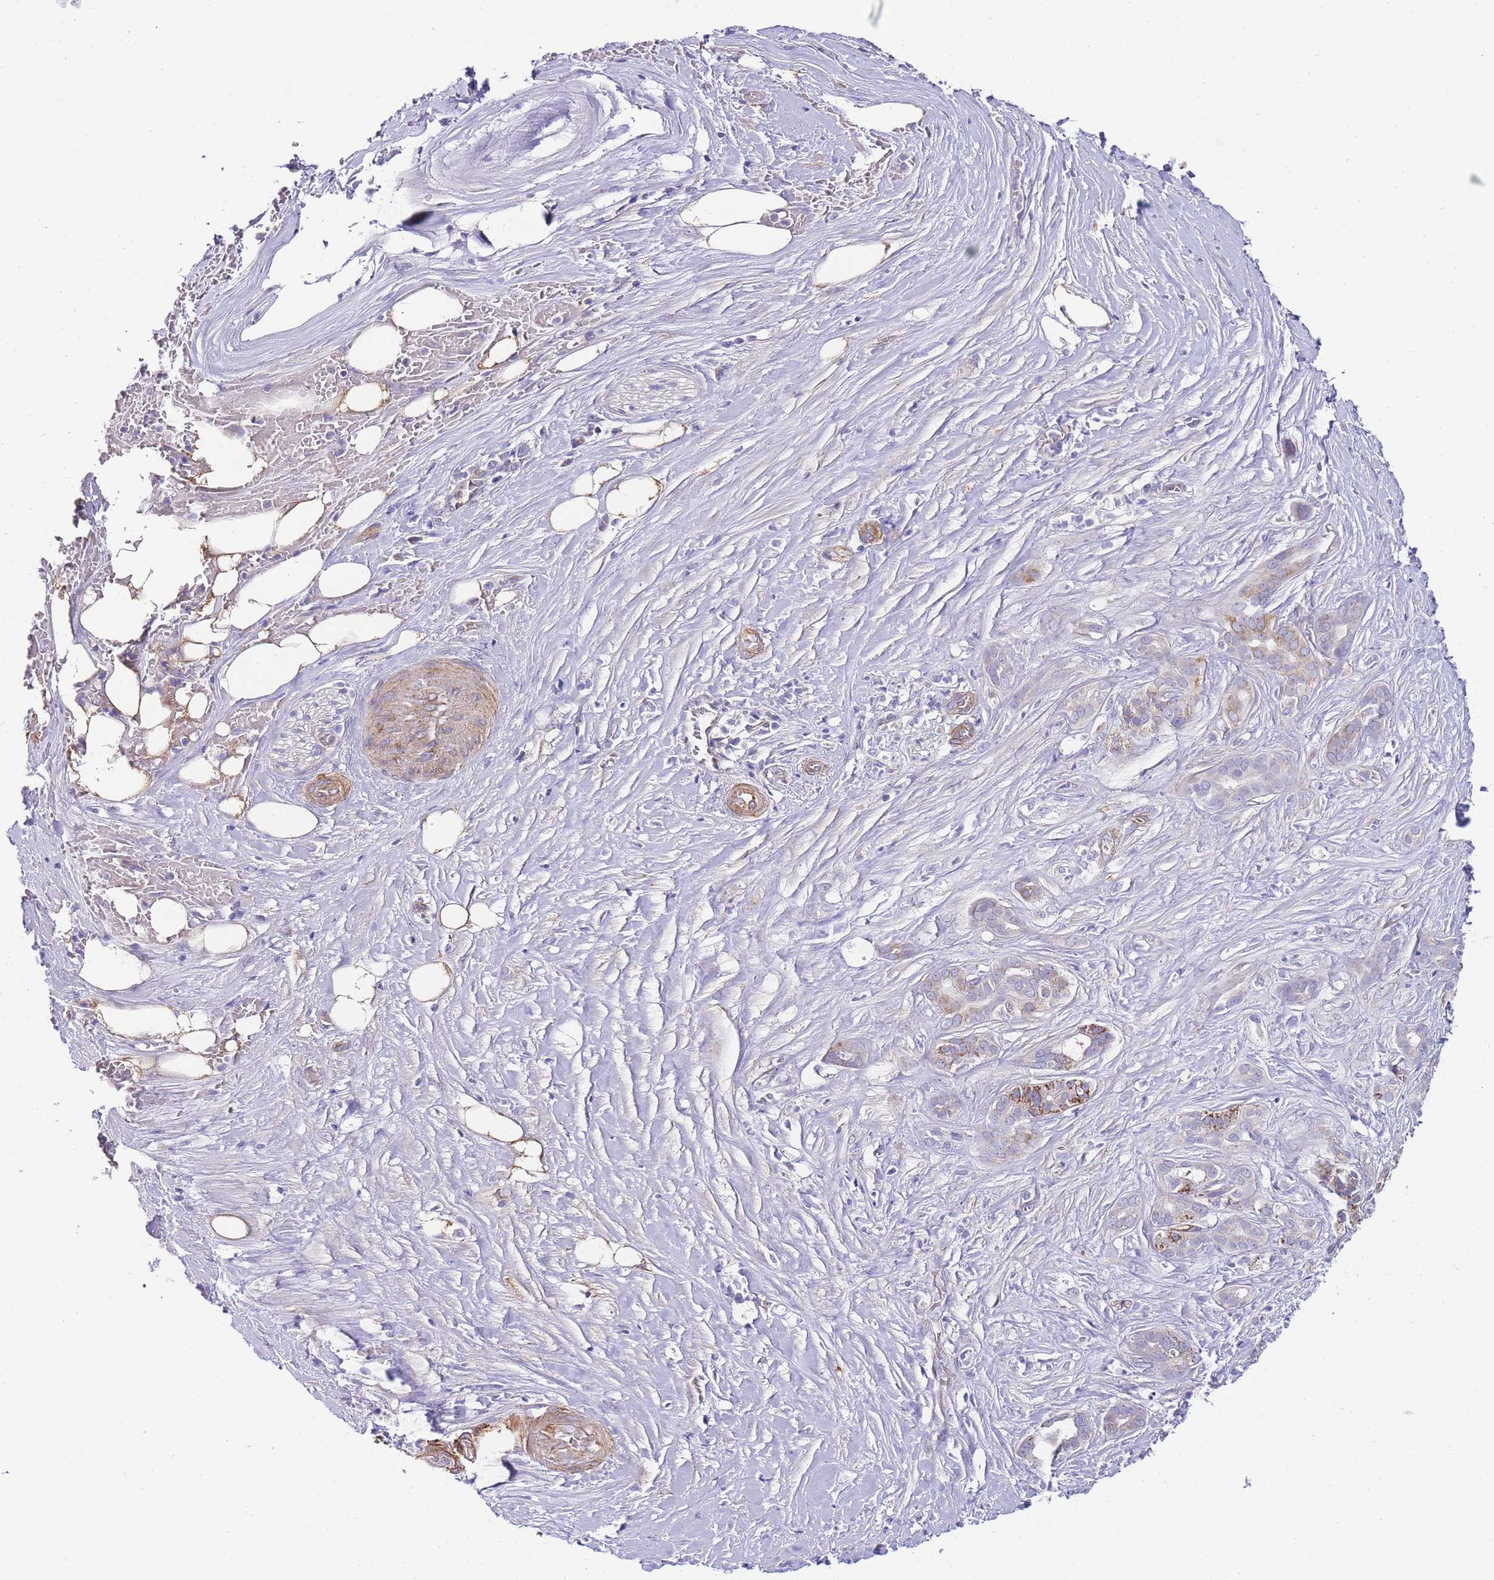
{"staining": {"intensity": "moderate", "quantity": "<25%", "location": "cytoplasmic/membranous"}, "tissue": "pancreatic cancer", "cell_type": "Tumor cells", "image_type": "cancer", "snomed": [{"axis": "morphology", "description": "Adenocarcinoma, NOS"}, {"axis": "topography", "description": "Pancreas"}], "caption": "An IHC histopathology image of tumor tissue is shown. Protein staining in brown shows moderate cytoplasmic/membranous positivity in adenocarcinoma (pancreatic) within tumor cells.", "gene": "PDCD7", "patient": {"sex": "male", "age": 57}}